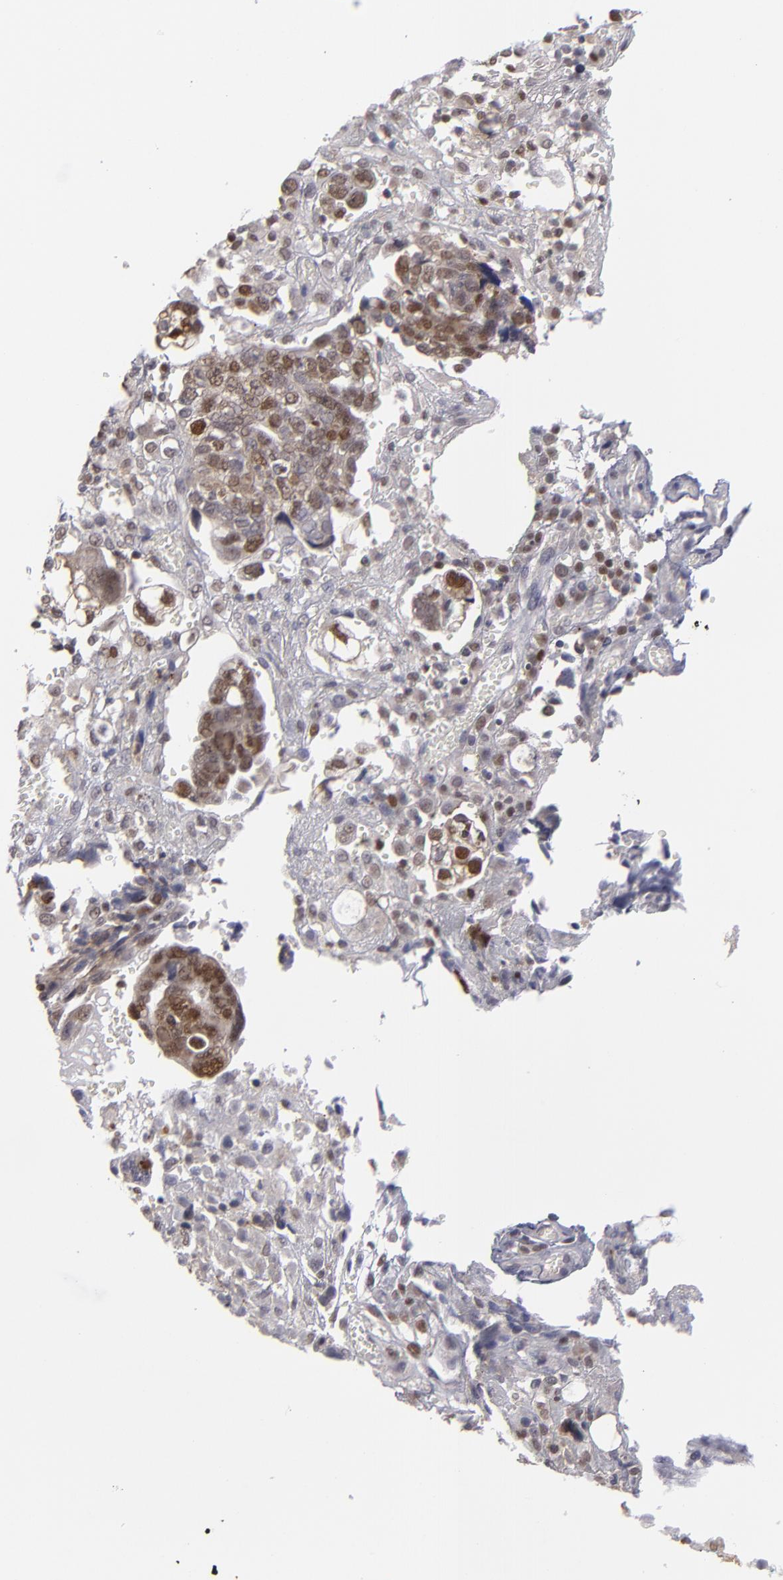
{"staining": {"intensity": "moderate", "quantity": "25%-75%", "location": "cytoplasmic/membranous,nuclear"}, "tissue": "ovarian cancer", "cell_type": "Tumor cells", "image_type": "cancer", "snomed": [{"axis": "morphology", "description": "Normal tissue, NOS"}, {"axis": "morphology", "description": "Cystadenocarcinoma, serous, NOS"}, {"axis": "topography", "description": "Fallopian tube"}, {"axis": "topography", "description": "Ovary"}], "caption": "Immunohistochemistry image of neoplastic tissue: human ovarian serous cystadenocarcinoma stained using IHC shows medium levels of moderate protein expression localized specifically in the cytoplasmic/membranous and nuclear of tumor cells, appearing as a cytoplasmic/membranous and nuclear brown color.", "gene": "GSR", "patient": {"sex": "female", "age": 56}}